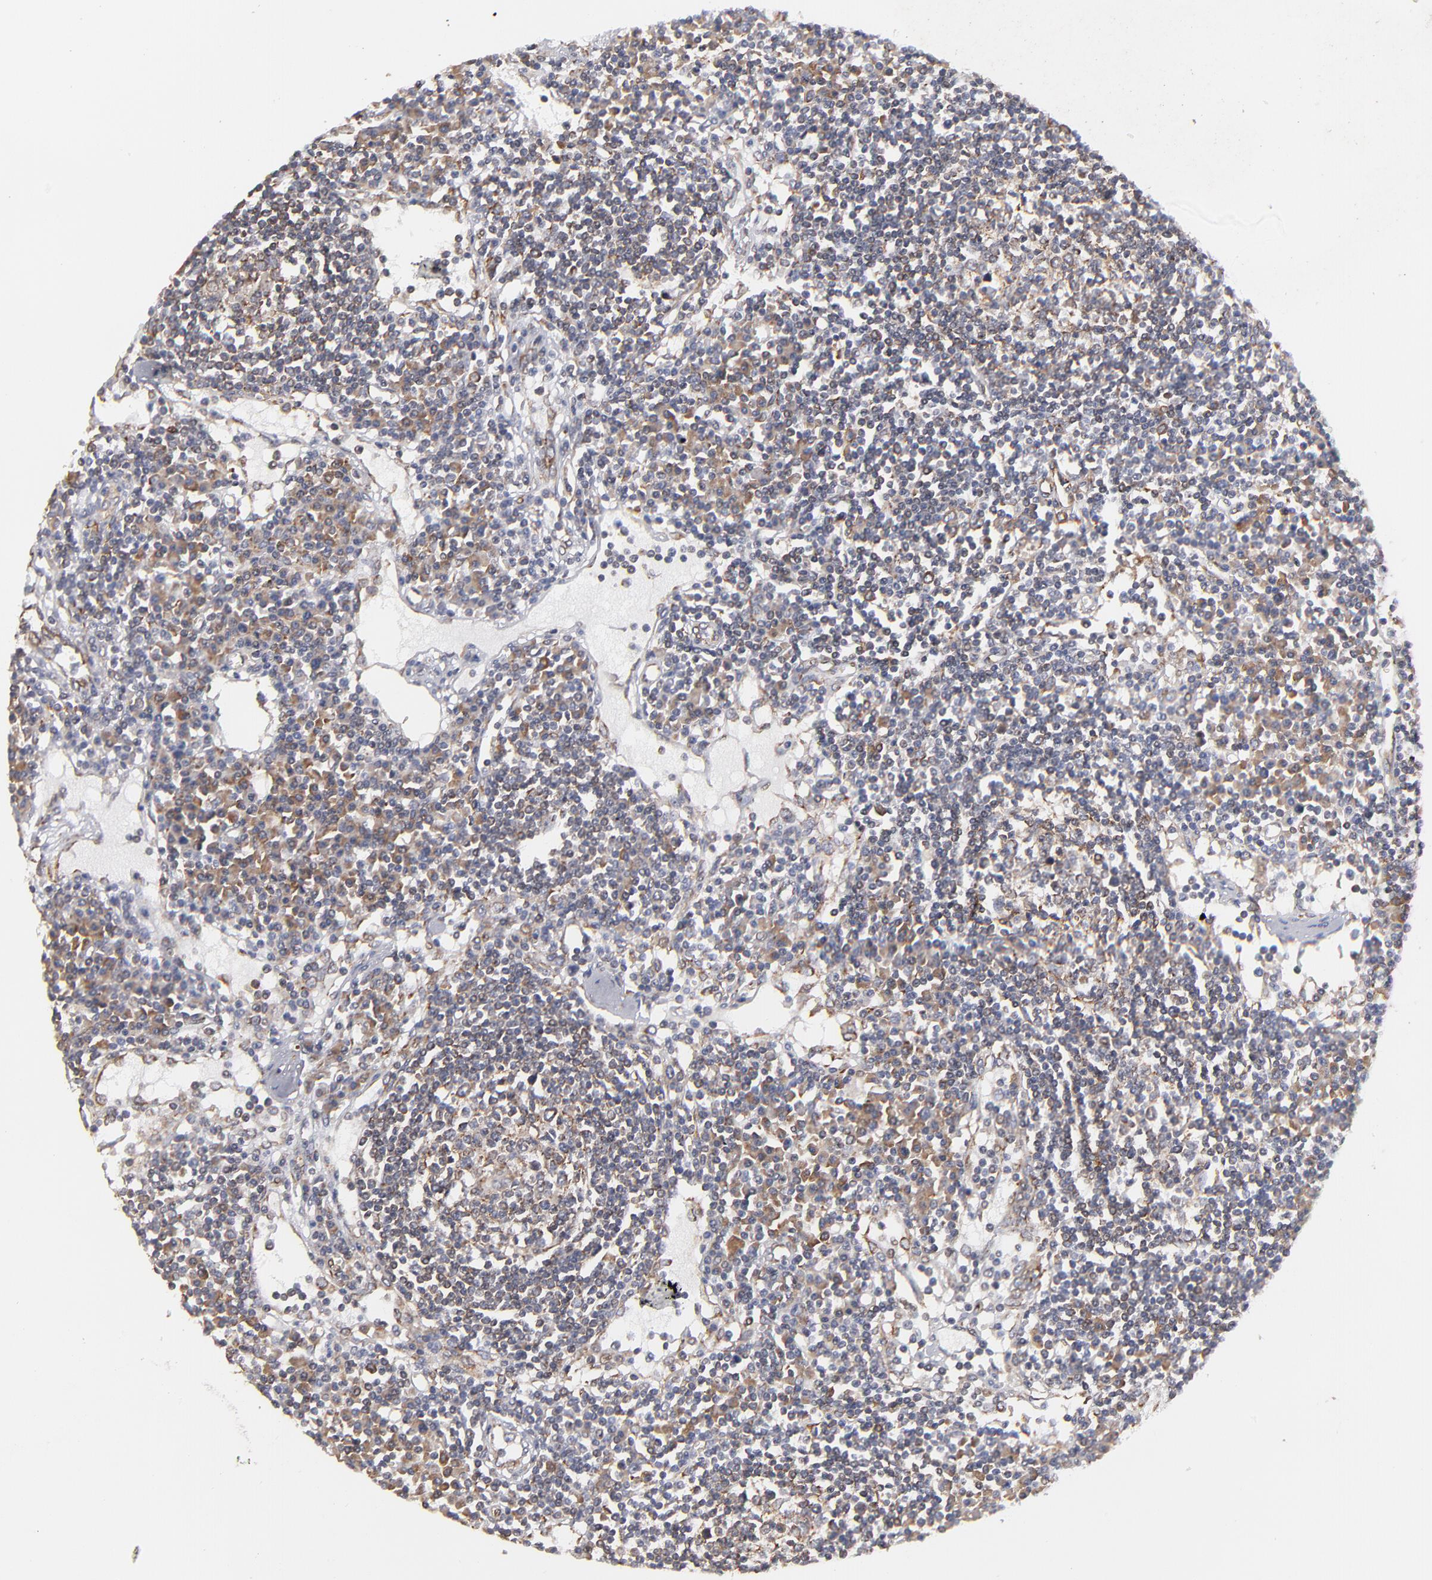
{"staining": {"intensity": "moderate", "quantity": "25%-75%", "location": "cytoplasmic/membranous"}, "tissue": "lymph node", "cell_type": "Germinal center cells", "image_type": "normal", "snomed": [{"axis": "morphology", "description": "Normal tissue, NOS"}, {"axis": "topography", "description": "Lymph node"}], "caption": "The image demonstrates staining of normal lymph node, revealing moderate cytoplasmic/membranous protein staining (brown color) within germinal center cells. The staining was performed using DAB (3,3'-diaminobenzidine) to visualize the protein expression in brown, while the nuclei were stained in blue with hematoxylin (Magnification: 20x).", "gene": "KTN1", "patient": {"sex": "female", "age": 62}}